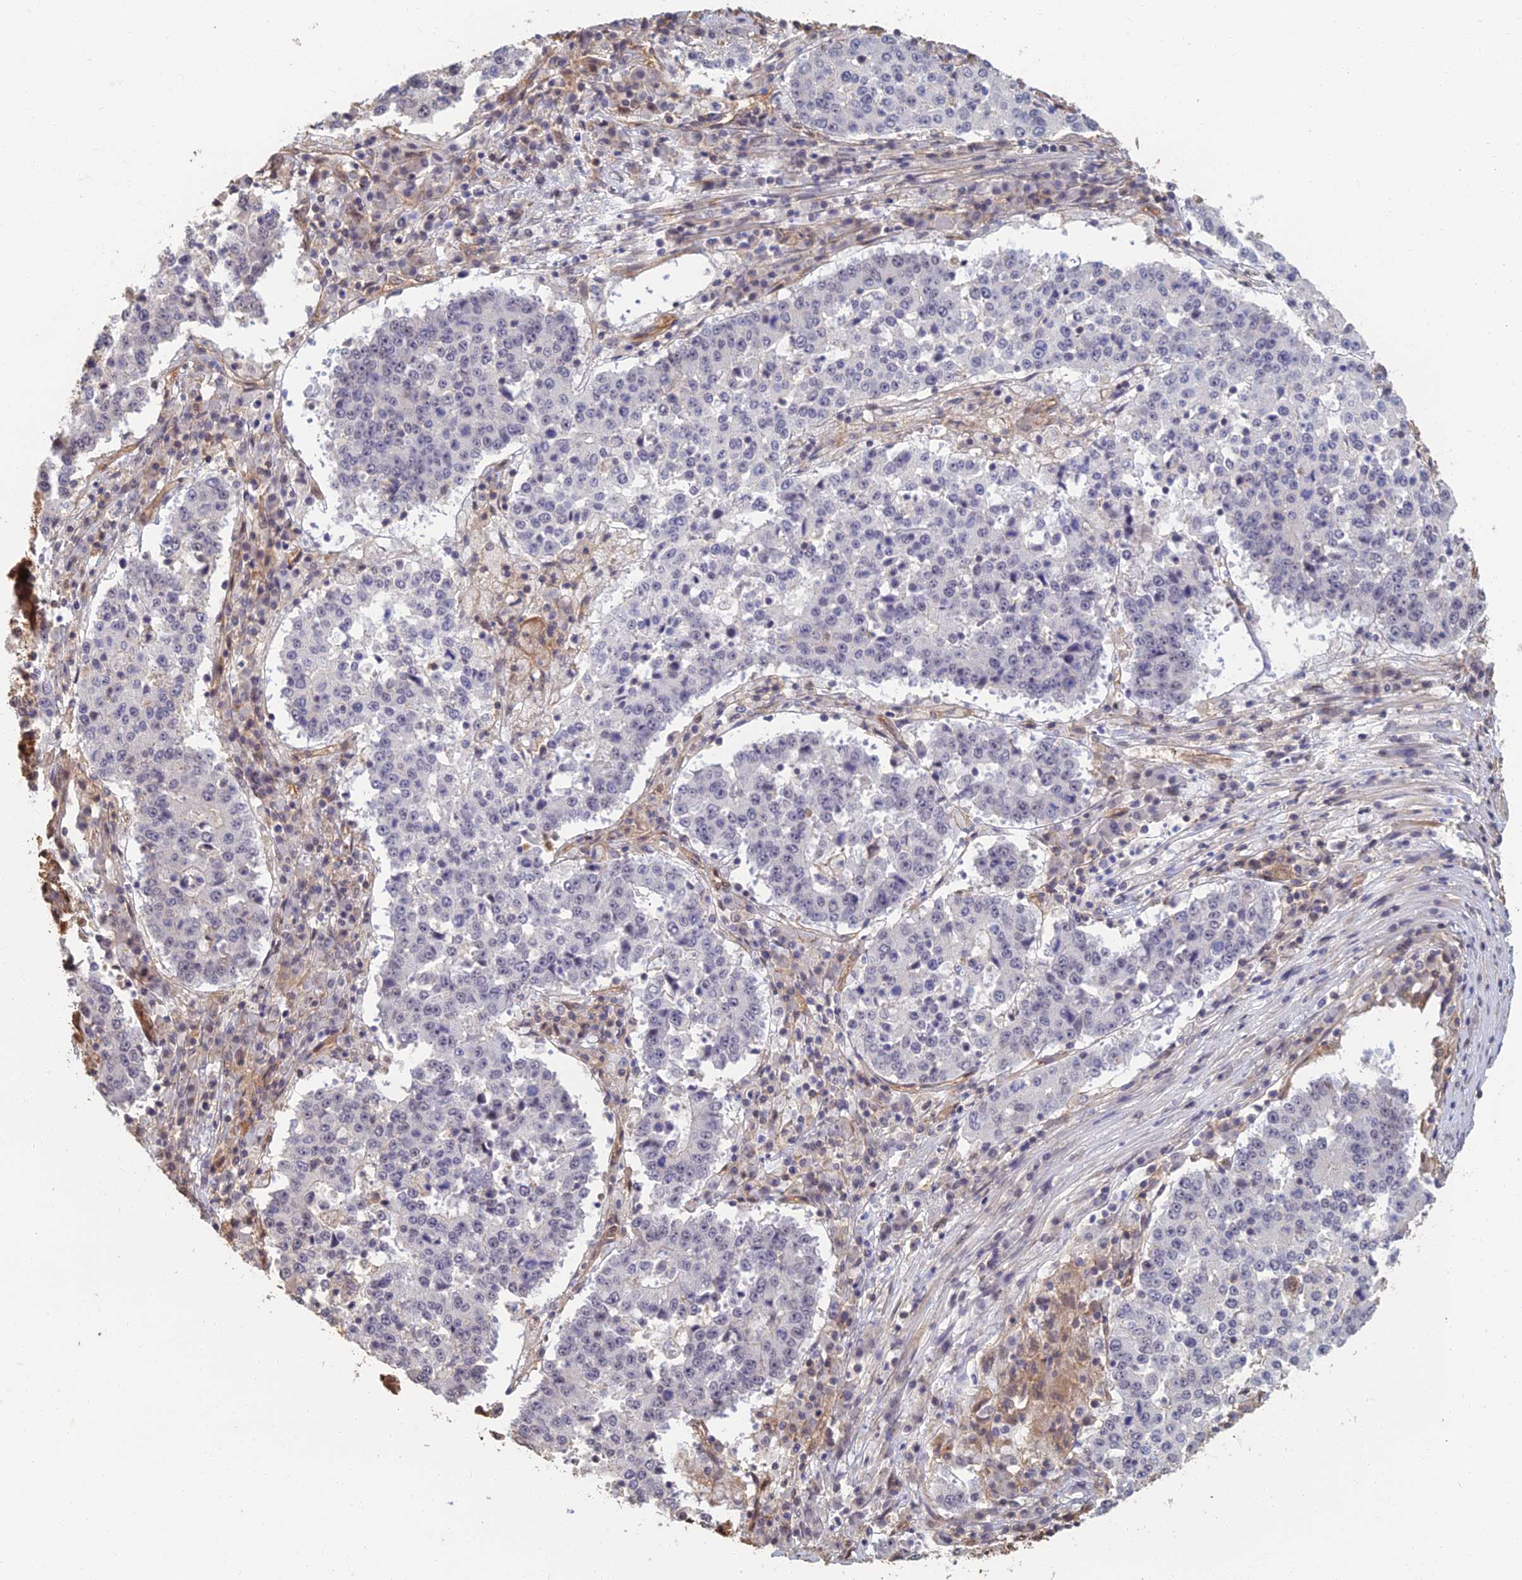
{"staining": {"intensity": "negative", "quantity": "none", "location": "none"}, "tissue": "stomach cancer", "cell_type": "Tumor cells", "image_type": "cancer", "snomed": [{"axis": "morphology", "description": "Adenocarcinoma, NOS"}, {"axis": "topography", "description": "Stomach"}], "caption": "Tumor cells show no significant protein expression in stomach cancer (adenocarcinoma).", "gene": "LRRN3", "patient": {"sex": "male", "age": 59}}